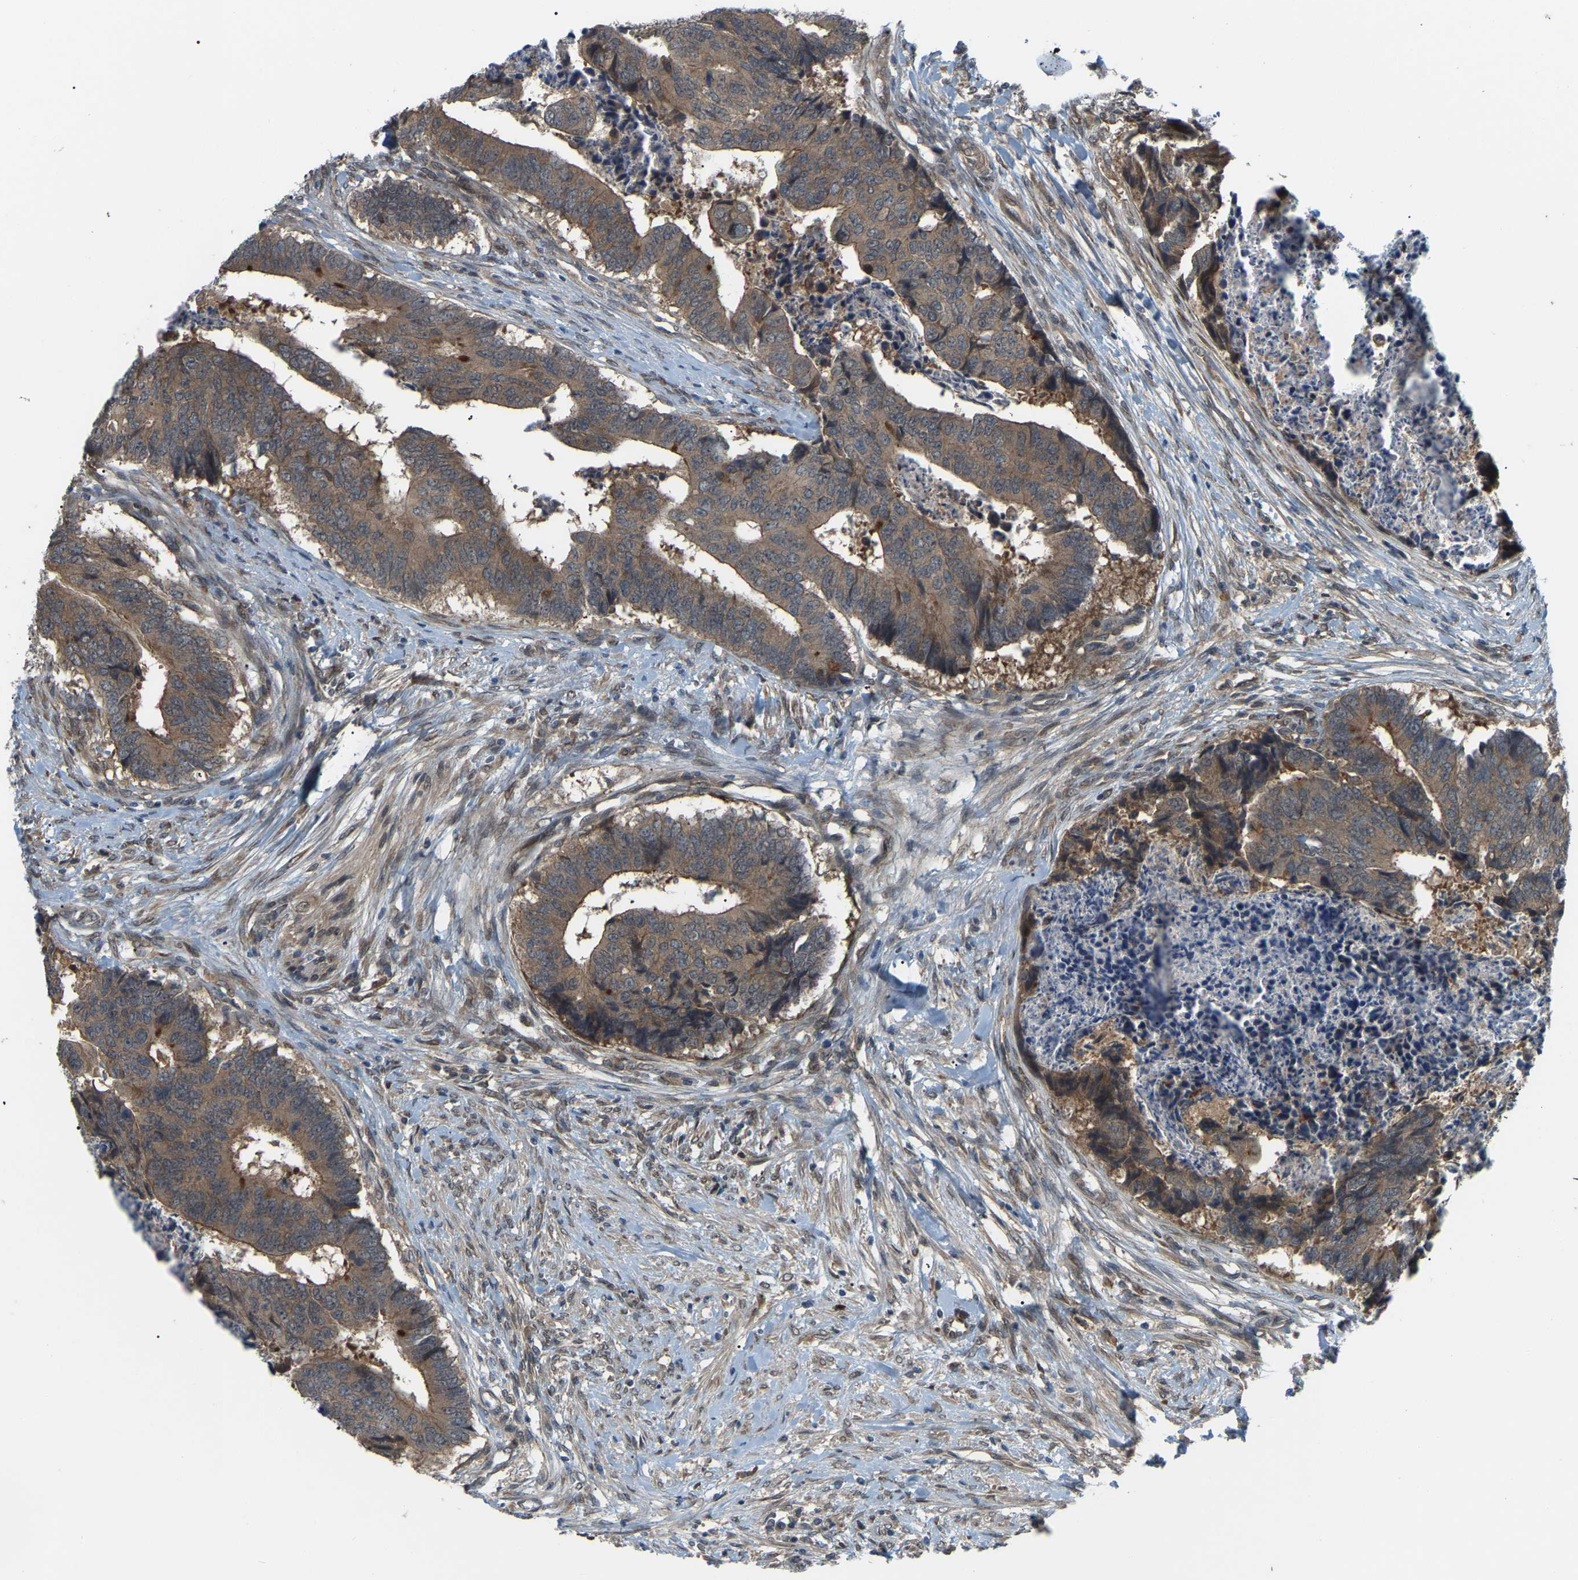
{"staining": {"intensity": "moderate", "quantity": ">75%", "location": "cytoplasmic/membranous"}, "tissue": "colorectal cancer", "cell_type": "Tumor cells", "image_type": "cancer", "snomed": [{"axis": "morphology", "description": "Adenocarcinoma, NOS"}, {"axis": "topography", "description": "Rectum"}], "caption": "Immunohistochemistry (IHC) histopathology image of human colorectal cancer (adenocarcinoma) stained for a protein (brown), which reveals medium levels of moderate cytoplasmic/membranous positivity in about >75% of tumor cells.", "gene": "CROT", "patient": {"sex": "male", "age": 84}}